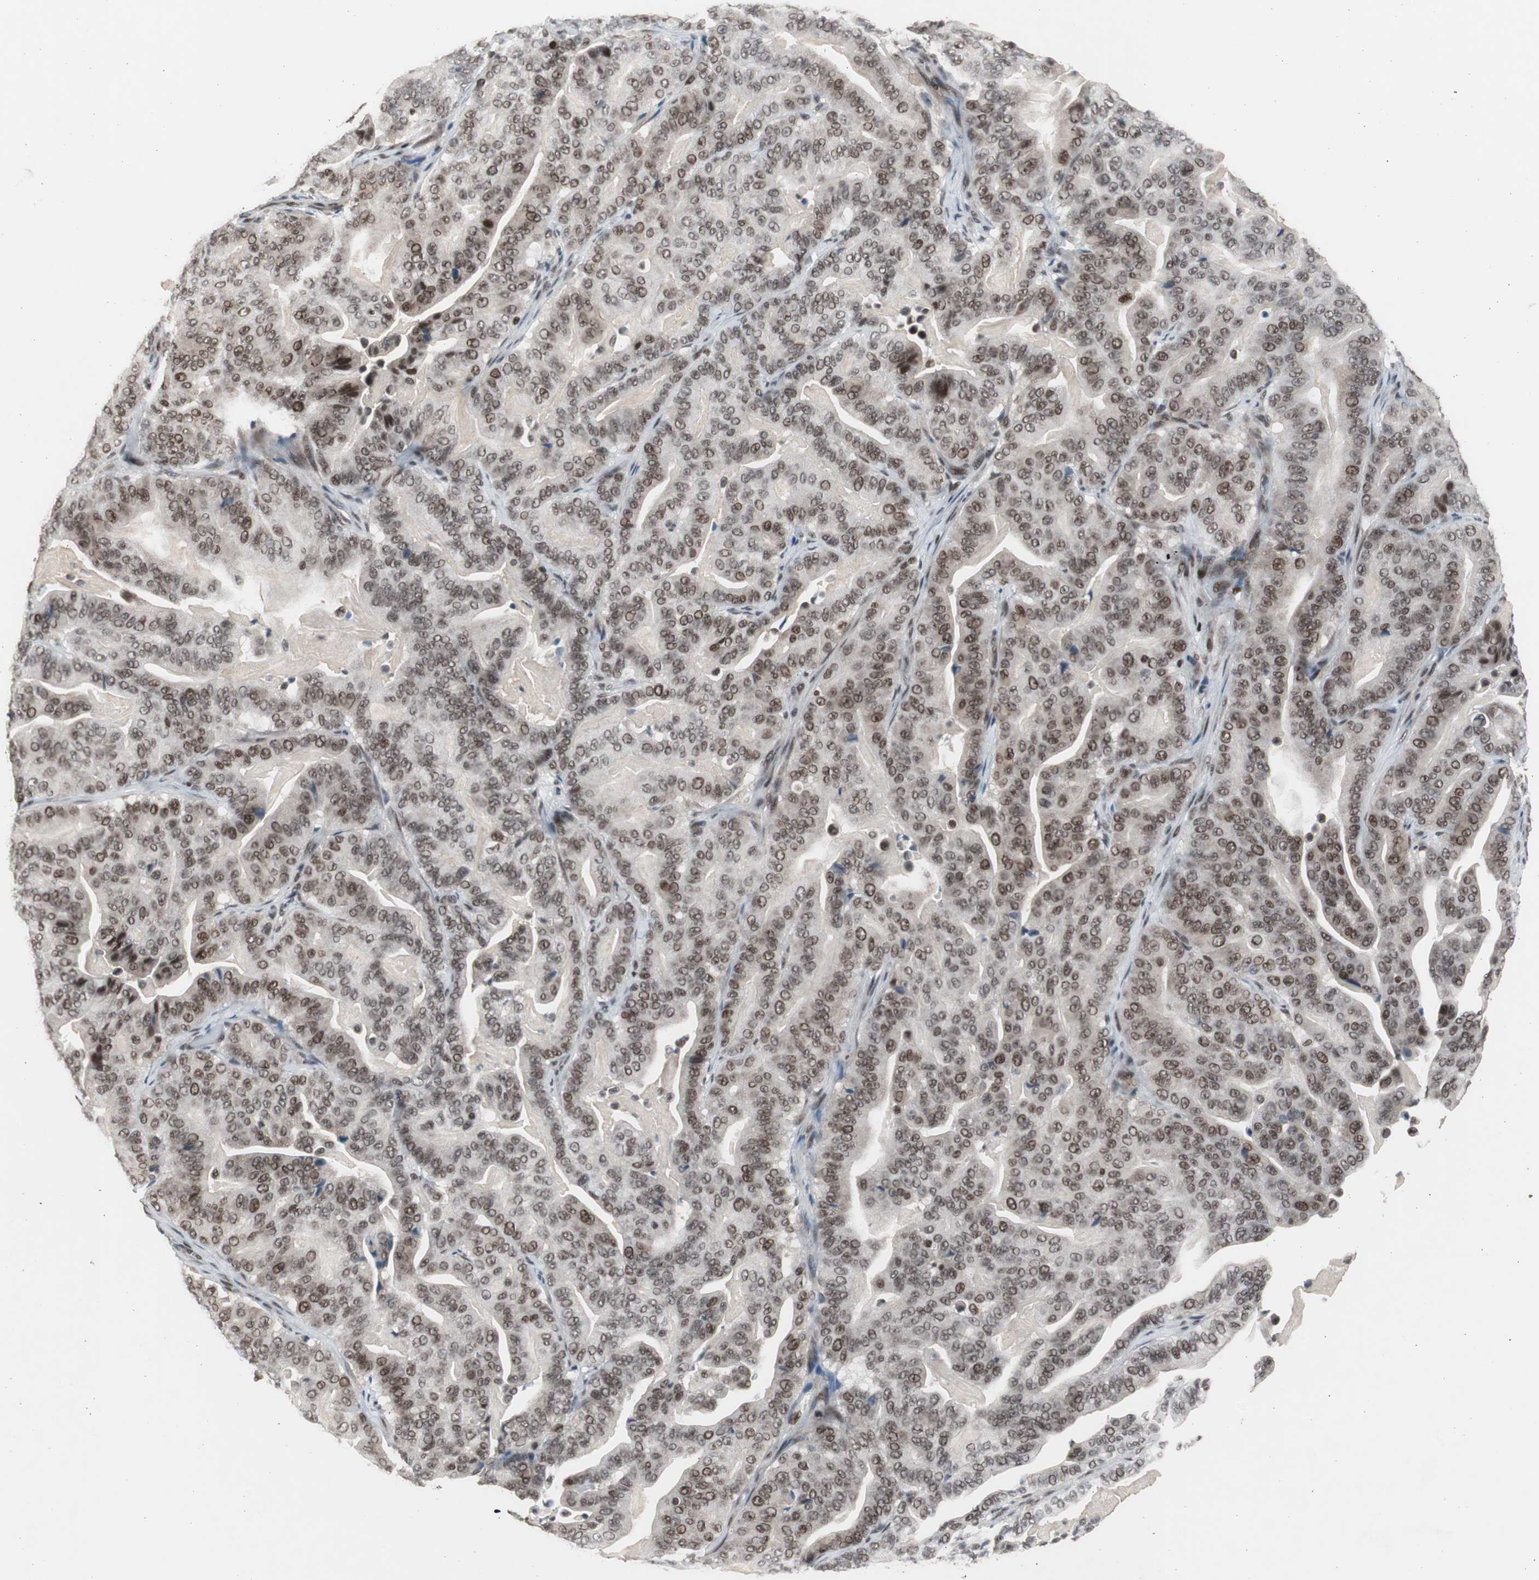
{"staining": {"intensity": "moderate", "quantity": ">75%", "location": "nuclear"}, "tissue": "pancreatic cancer", "cell_type": "Tumor cells", "image_type": "cancer", "snomed": [{"axis": "morphology", "description": "Adenocarcinoma, NOS"}, {"axis": "topography", "description": "Pancreas"}], "caption": "Immunohistochemistry (IHC) (DAB) staining of human pancreatic cancer (adenocarcinoma) reveals moderate nuclear protein expression in approximately >75% of tumor cells. (DAB (3,3'-diaminobenzidine) IHC, brown staining for protein, blue staining for nuclei).", "gene": "RPA1", "patient": {"sex": "male", "age": 63}}